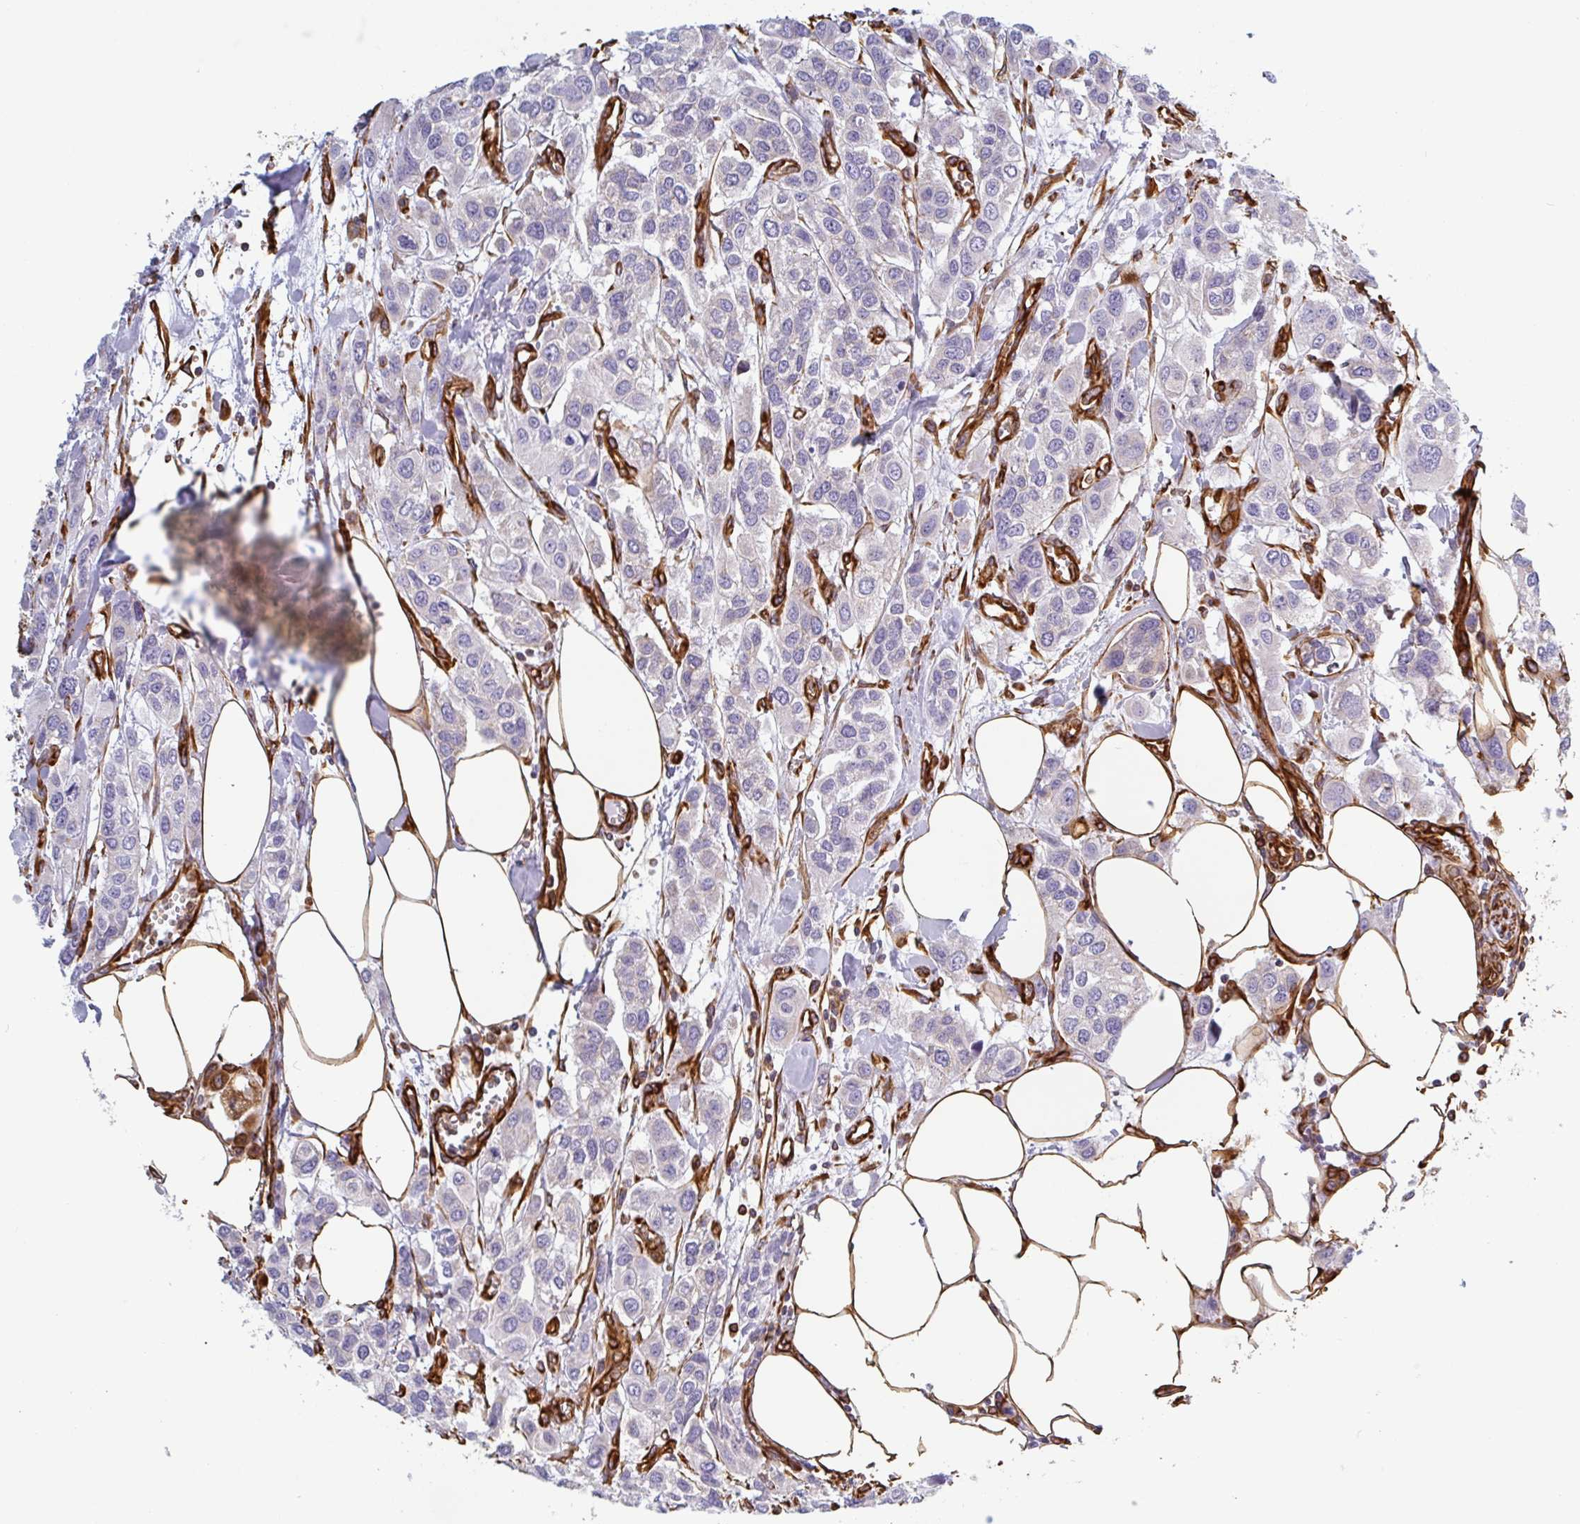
{"staining": {"intensity": "negative", "quantity": "none", "location": "none"}, "tissue": "urothelial cancer", "cell_type": "Tumor cells", "image_type": "cancer", "snomed": [{"axis": "morphology", "description": "Urothelial carcinoma, High grade"}, {"axis": "topography", "description": "Urinary bladder"}], "caption": "This is an immunohistochemistry (IHC) histopathology image of human urothelial carcinoma (high-grade). There is no positivity in tumor cells.", "gene": "PPFIA1", "patient": {"sex": "male", "age": 67}}